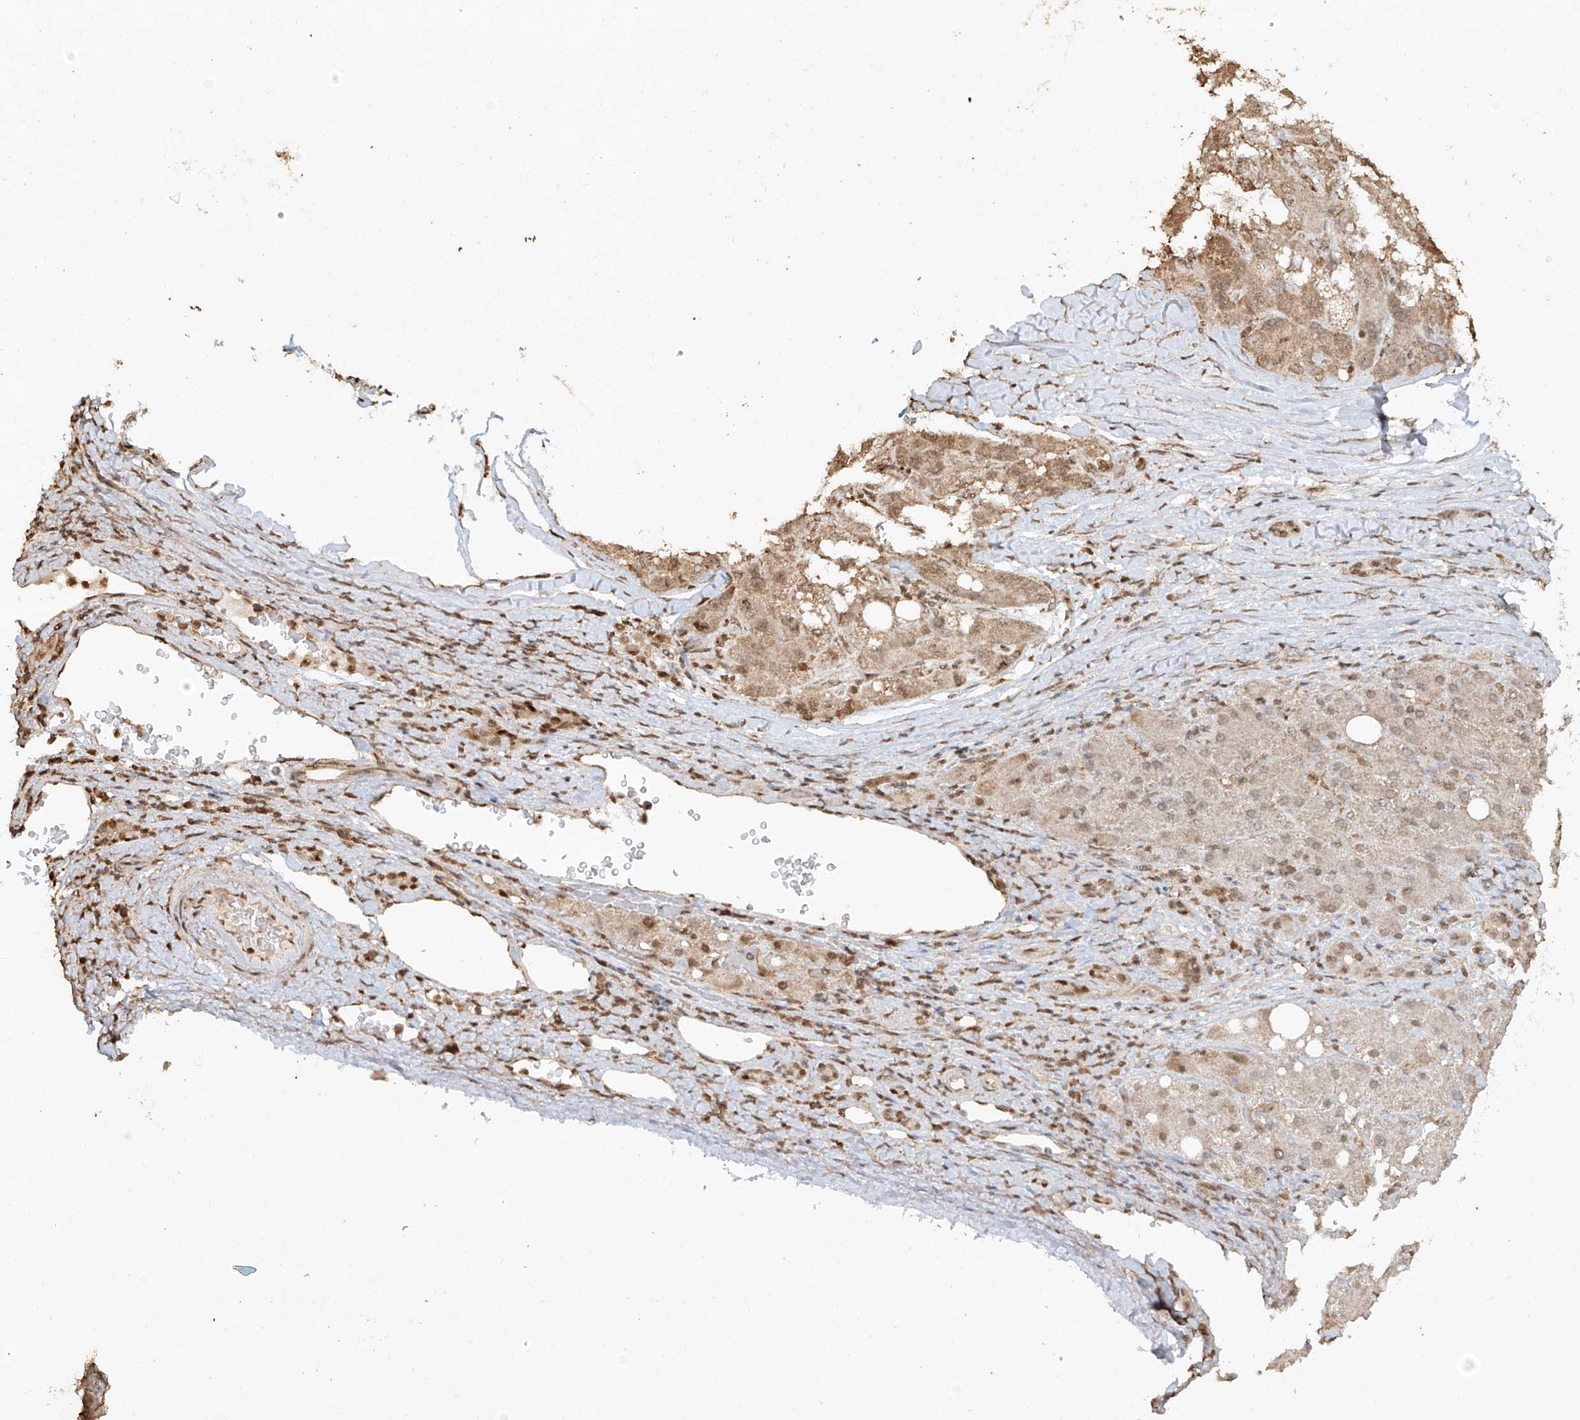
{"staining": {"intensity": "weak", "quantity": "25%-75%", "location": "cytoplasmic/membranous,nuclear"}, "tissue": "liver cancer", "cell_type": "Tumor cells", "image_type": "cancer", "snomed": [{"axis": "morphology", "description": "Carcinoma, Hepatocellular, NOS"}, {"axis": "topography", "description": "Liver"}], "caption": "Liver hepatocellular carcinoma tissue reveals weak cytoplasmic/membranous and nuclear expression in about 25%-75% of tumor cells, visualized by immunohistochemistry.", "gene": "TIGAR", "patient": {"sex": "male", "age": 80}}